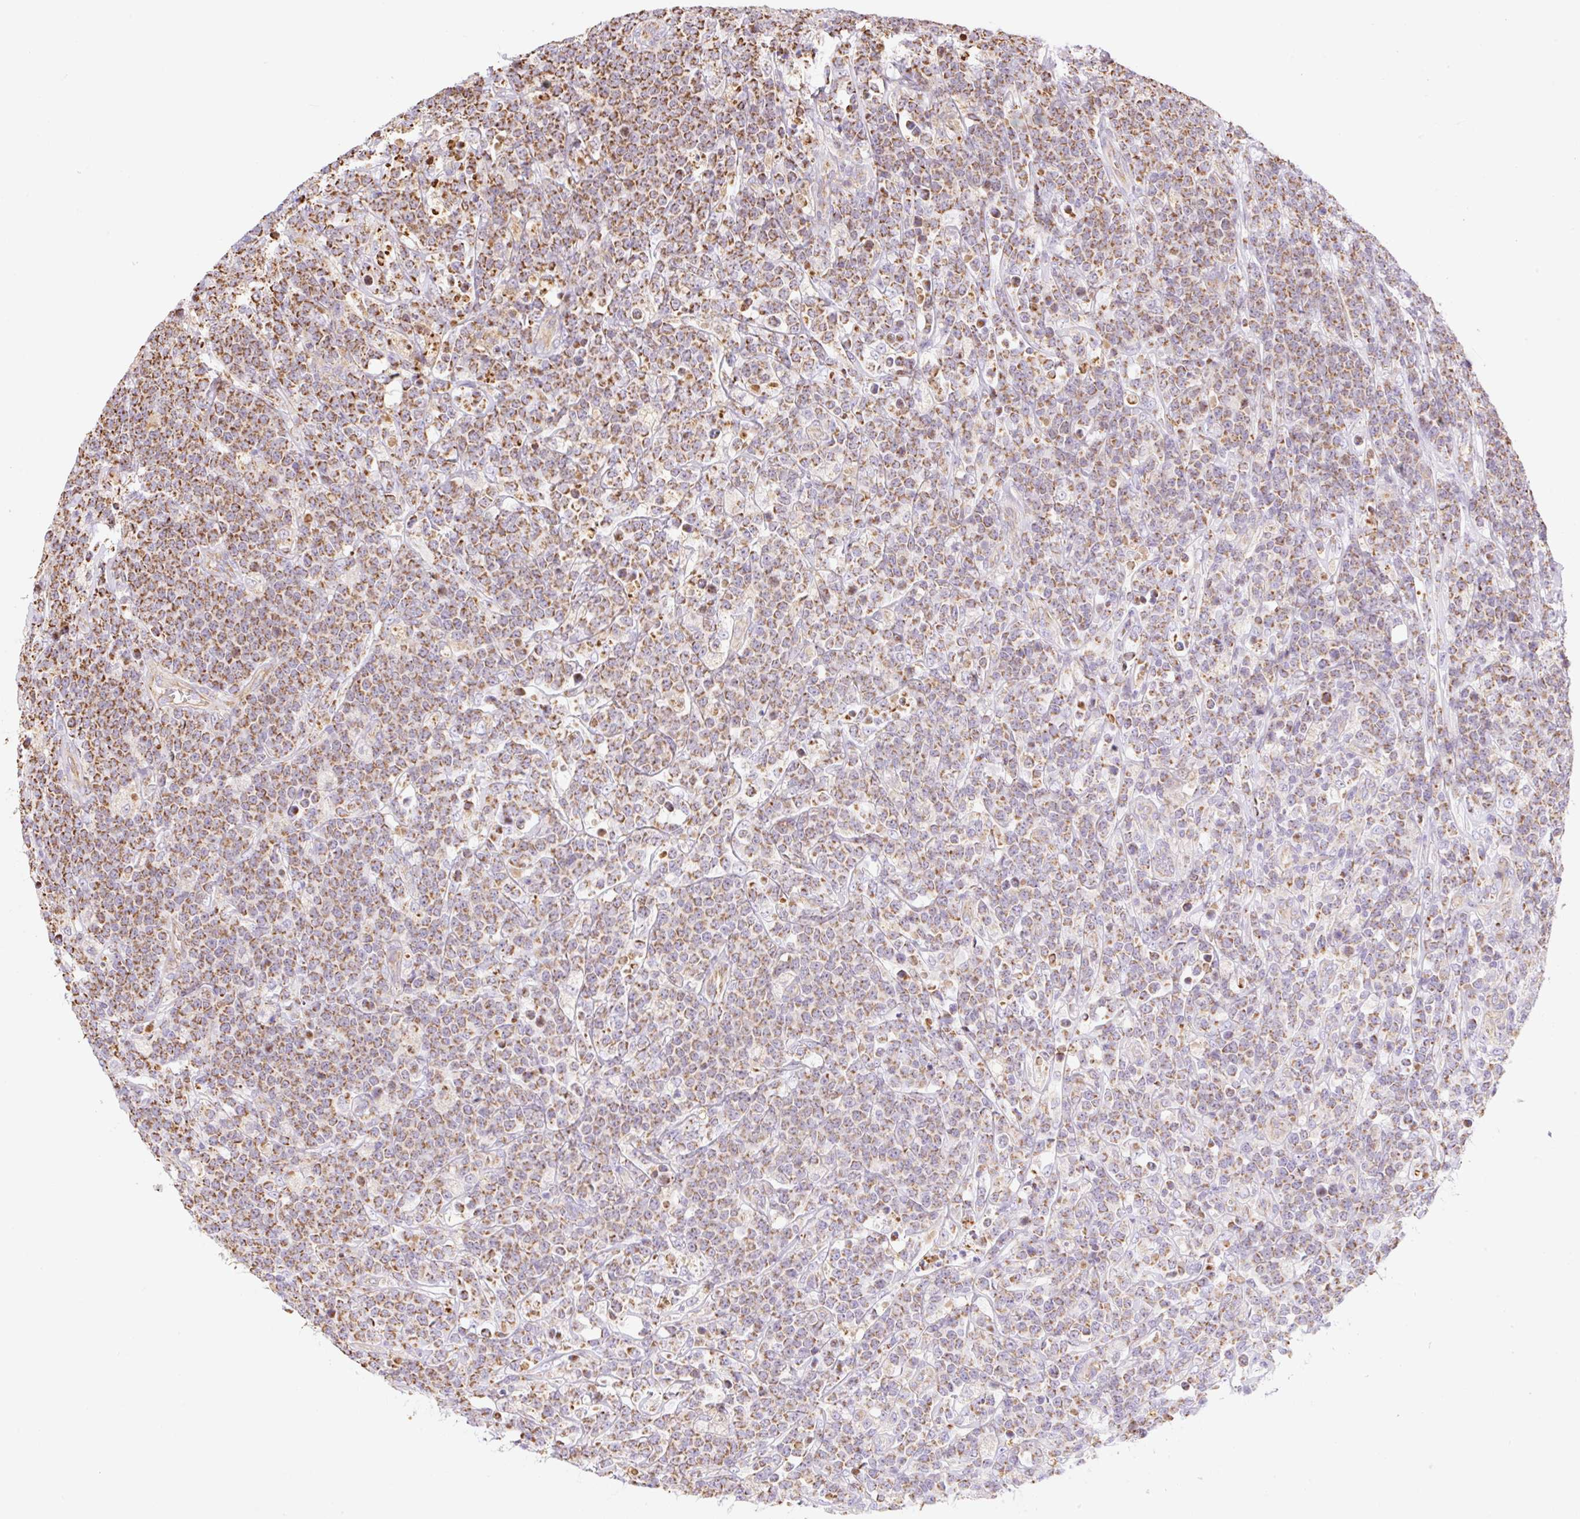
{"staining": {"intensity": "moderate", "quantity": ">75%", "location": "cytoplasmic/membranous"}, "tissue": "lymphoma", "cell_type": "Tumor cells", "image_type": "cancer", "snomed": [{"axis": "morphology", "description": "Malignant lymphoma, non-Hodgkin's type, High grade"}, {"axis": "topography", "description": "Small intestine"}], "caption": "IHC histopathology image of neoplastic tissue: malignant lymphoma, non-Hodgkin's type (high-grade) stained using immunohistochemistry (IHC) exhibits medium levels of moderate protein expression localized specifically in the cytoplasmic/membranous of tumor cells, appearing as a cytoplasmic/membranous brown color.", "gene": "ESAM", "patient": {"sex": "male", "age": 8}}